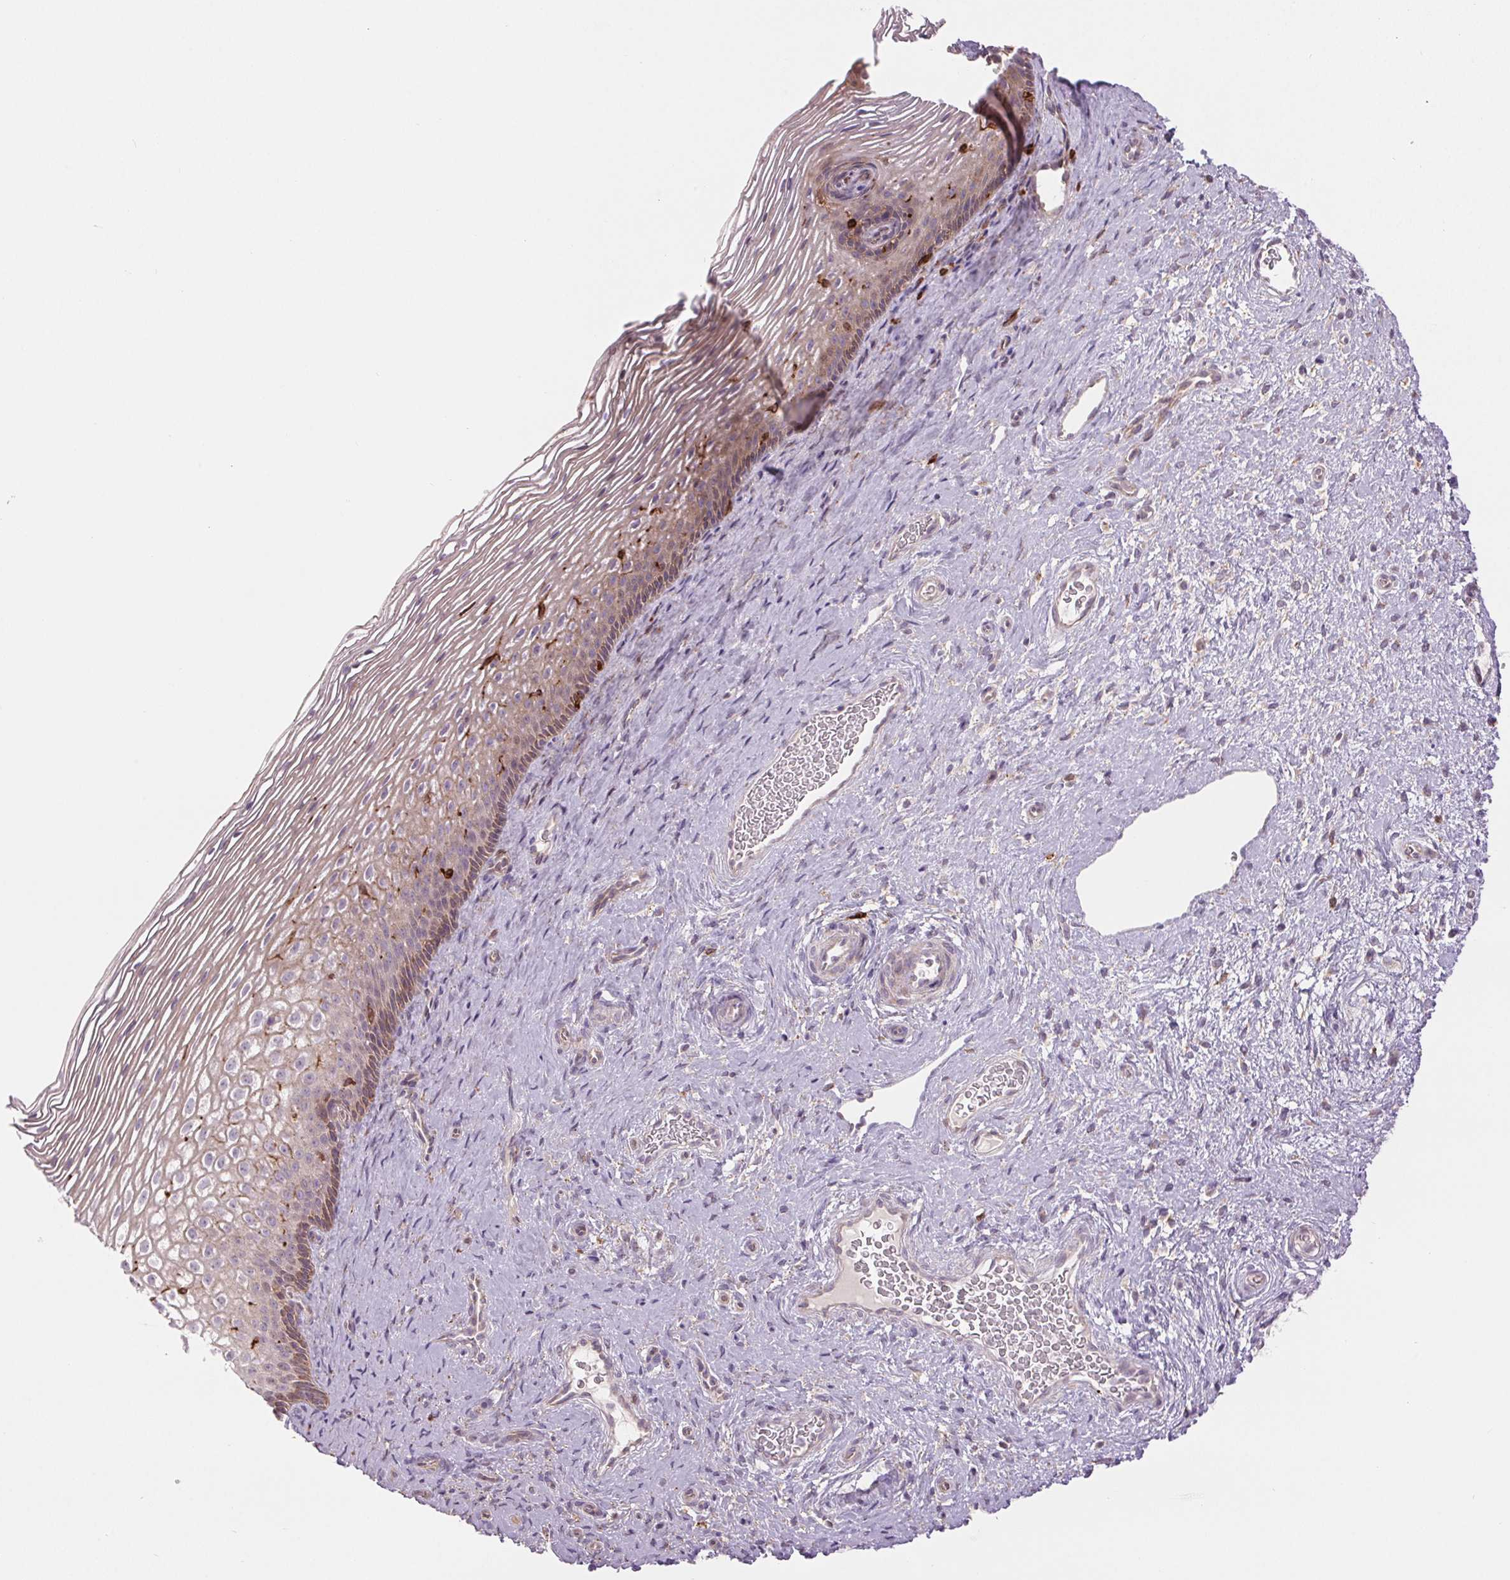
{"staining": {"intensity": "weak", "quantity": "25%-75%", "location": "cytoplasmic/membranous"}, "tissue": "cervix", "cell_type": "Glandular cells", "image_type": "normal", "snomed": [{"axis": "morphology", "description": "Normal tissue, NOS"}, {"axis": "topography", "description": "Cervix"}], "caption": "Protein expression by immunohistochemistry reveals weak cytoplasmic/membranous staining in approximately 25%-75% of glandular cells in normal cervix. Immunohistochemistry (ihc) stains the protein in brown and the nuclei are stained blue.", "gene": "METTL17", "patient": {"sex": "female", "age": 34}}